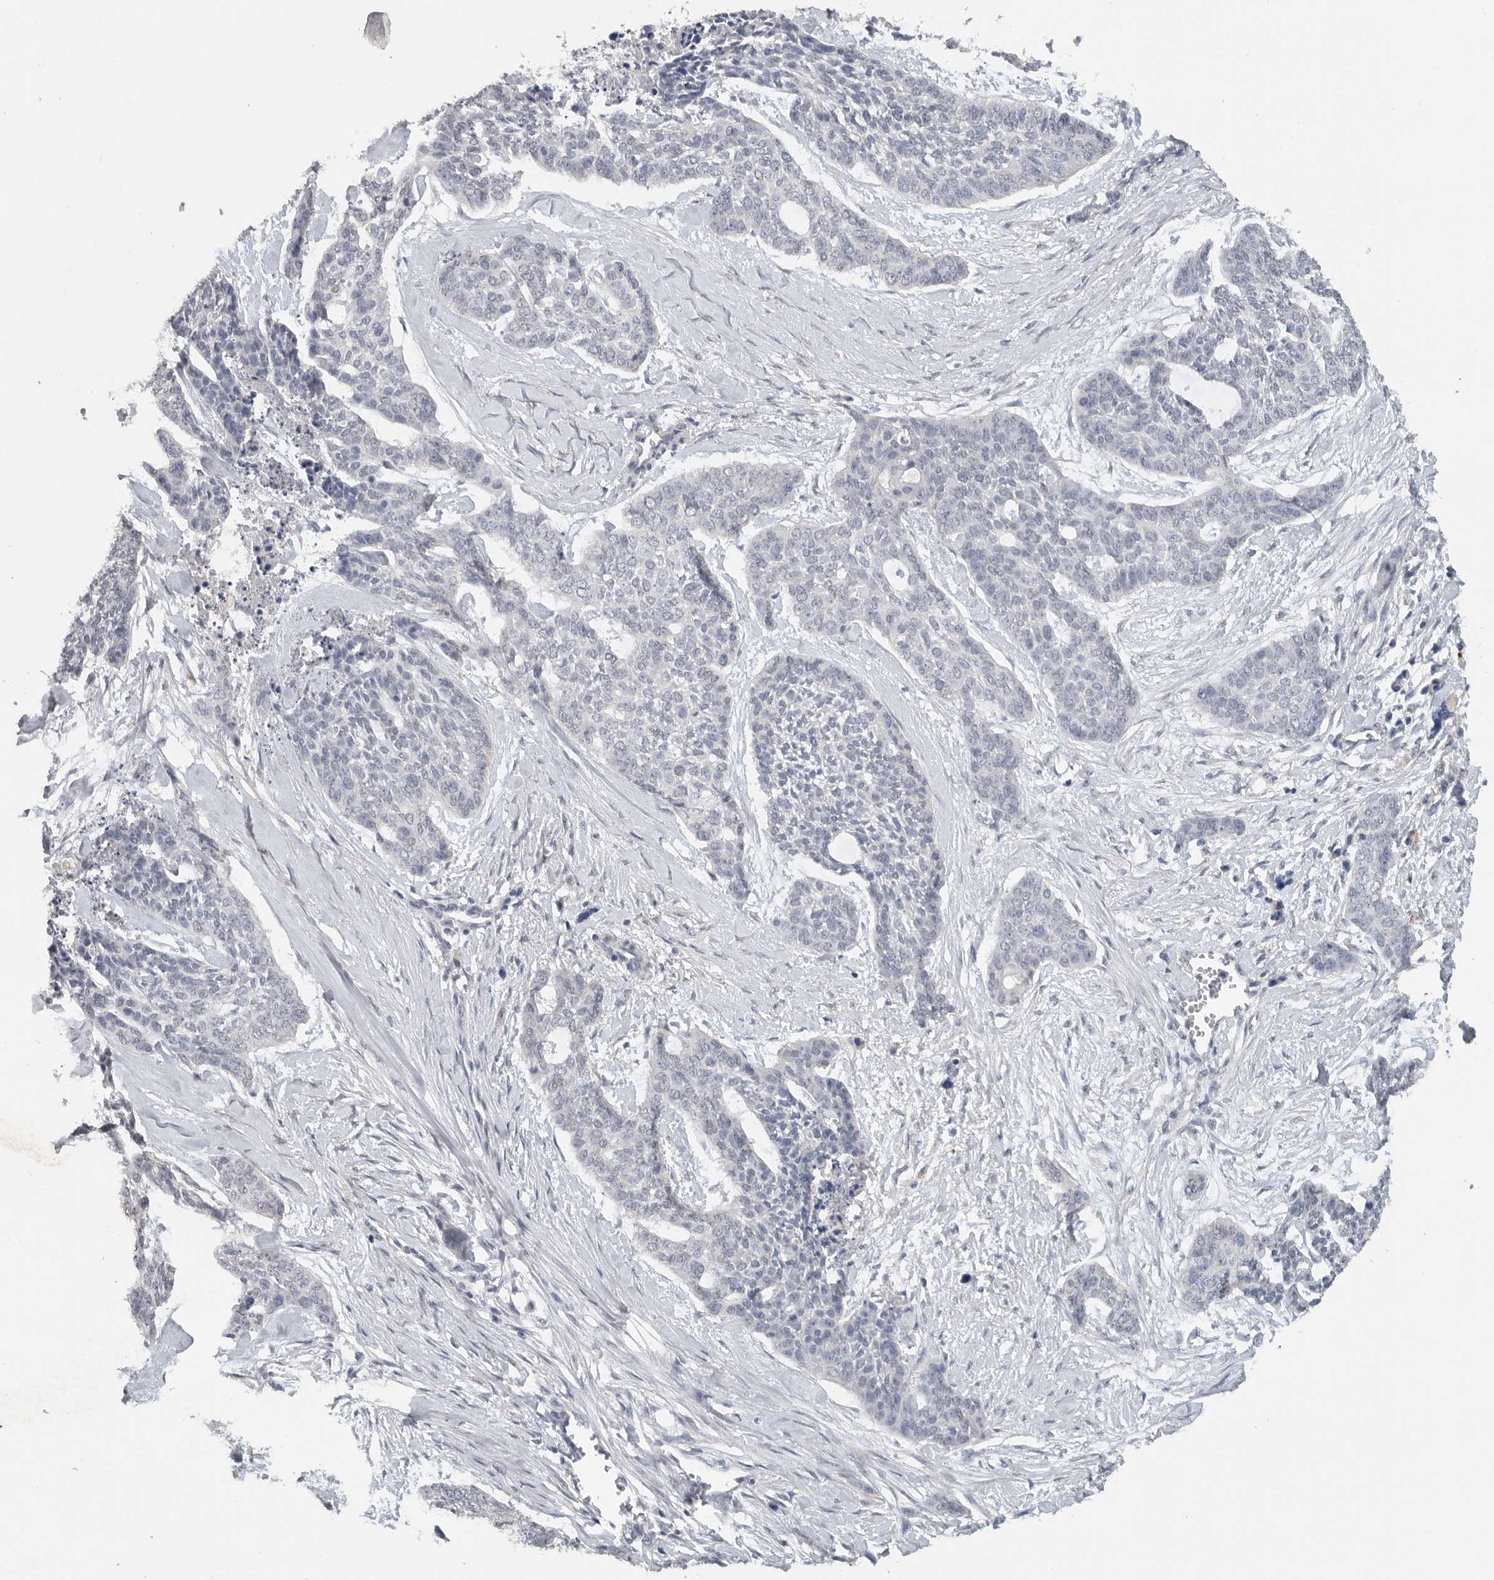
{"staining": {"intensity": "negative", "quantity": "none", "location": "none"}, "tissue": "skin cancer", "cell_type": "Tumor cells", "image_type": "cancer", "snomed": [{"axis": "morphology", "description": "Basal cell carcinoma"}, {"axis": "topography", "description": "Skin"}], "caption": "High magnification brightfield microscopy of skin cancer stained with DAB (3,3'-diaminobenzidine) (brown) and counterstained with hematoxylin (blue): tumor cells show no significant positivity.", "gene": "REG4", "patient": {"sex": "female", "age": 64}}